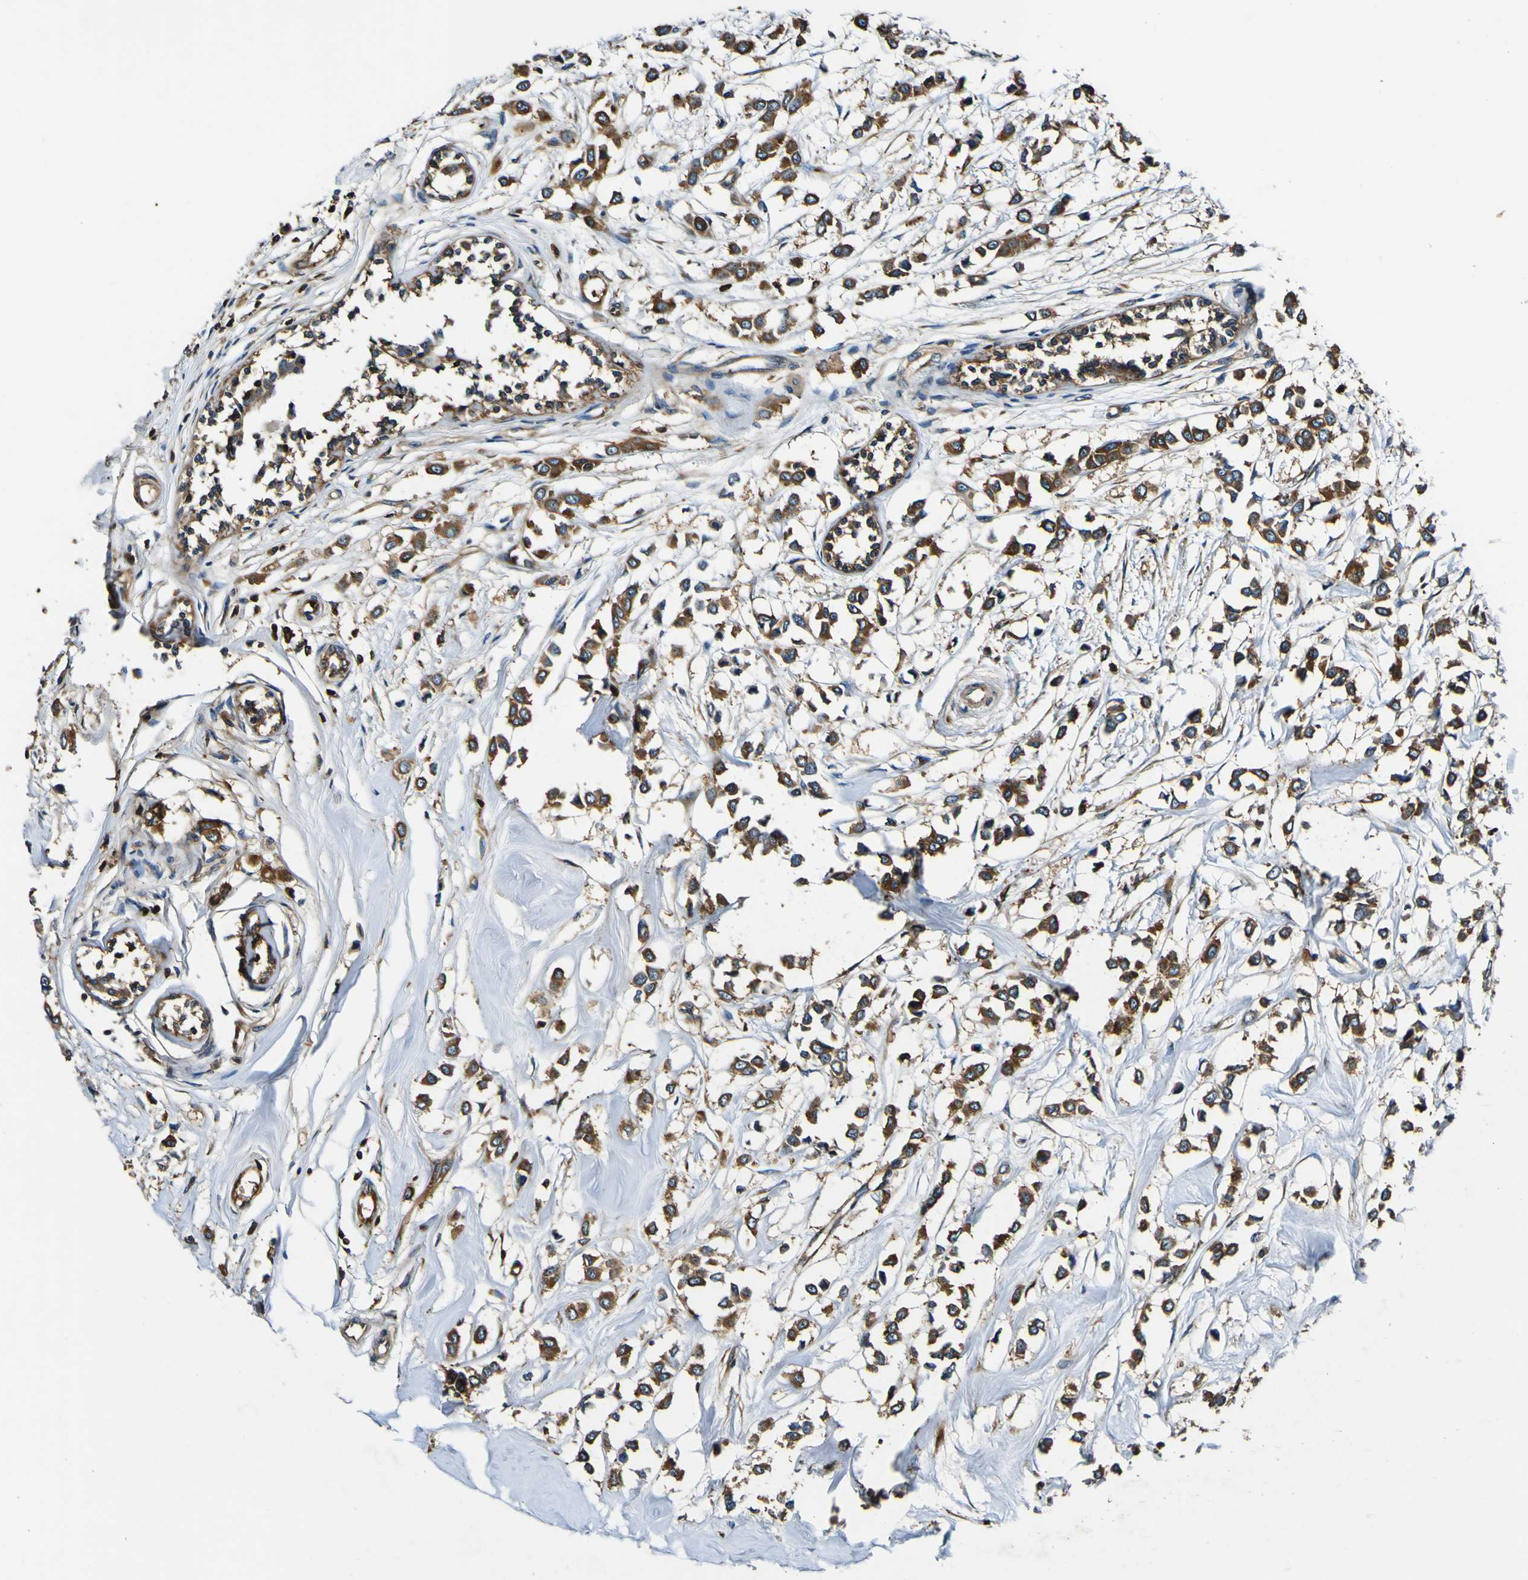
{"staining": {"intensity": "strong", "quantity": ">75%", "location": "cytoplasmic/membranous"}, "tissue": "breast cancer", "cell_type": "Tumor cells", "image_type": "cancer", "snomed": [{"axis": "morphology", "description": "Lobular carcinoma"}, {"axis": "topography", "description": "Breast"}], "caption": "A histopathology image of human breast cancer stained for a protein exhibits strong cytoplasmic/membranous brown staining in tumor cells. (Stains: DAB (3,3'-diaminobenzidine) in brown, nuclei in blue, Microscopy: brightfield microscopy at high magnification).", "gene": "RHOT2", "patient": {"sex": "female", "age": 51}}